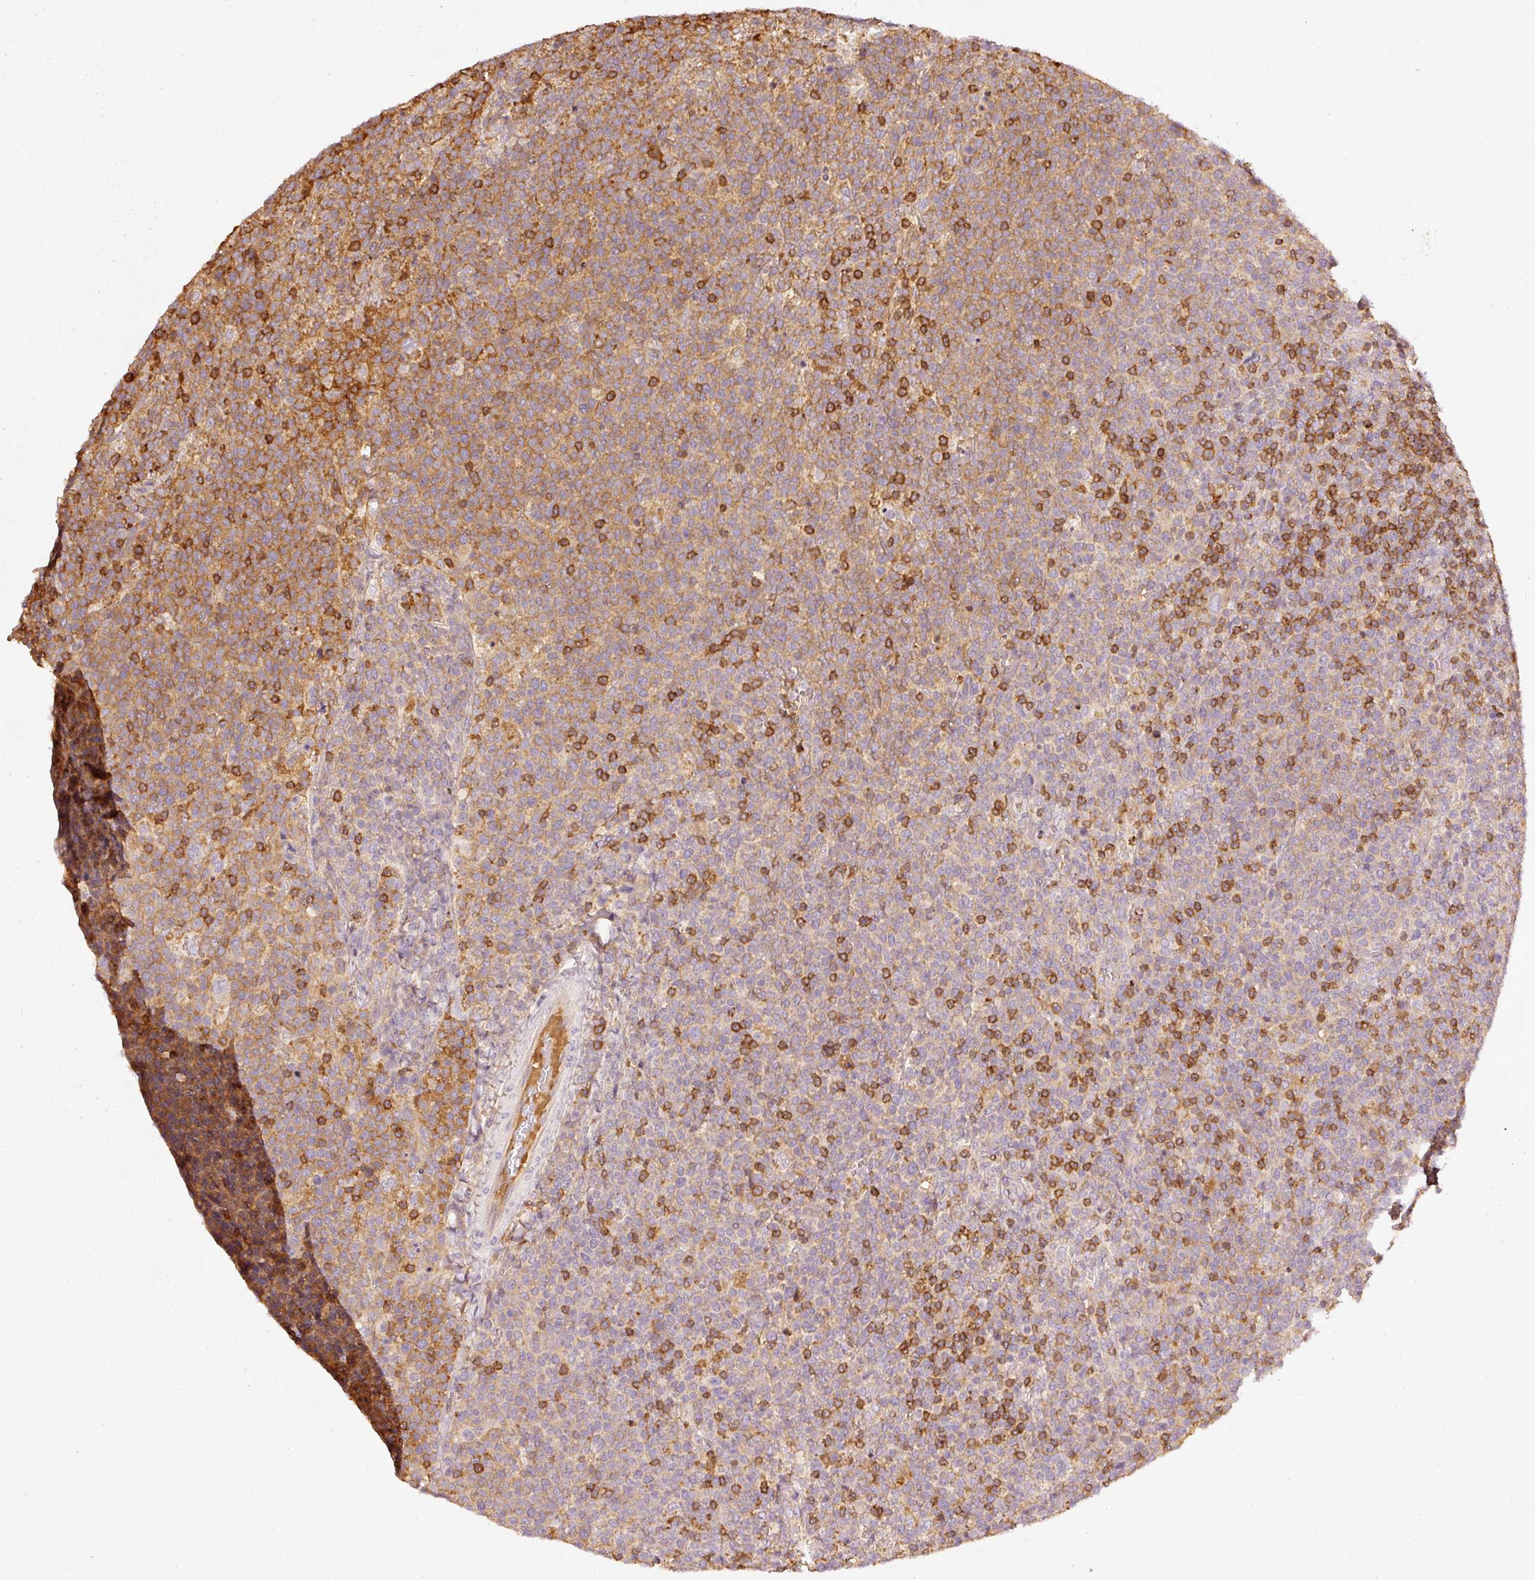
{"staining": {"intensity": "moderate", "quantity": "<25%", "location": "cytoplasmic/membranous"}, "tissue": "lymphoma", "cell_type": "Tumor cells", "image_type": "cancer", "snomed": [{"axis": "morphology", "description": "Malignant lymphoma, non-Hodgkin's type, High grade"}, {"axis": "topography", "description": "Lymph node"}], "caption": "Approximately <25% of tumor cells in human high-grade malignant lymphoma, non-Hodgkin's type display moderate cytoplasmic/membranous protein positivity as visualized by brown immunohistochemical staining.", "gene": "EVL", "patient": {"sex": "male", "age": 61}}